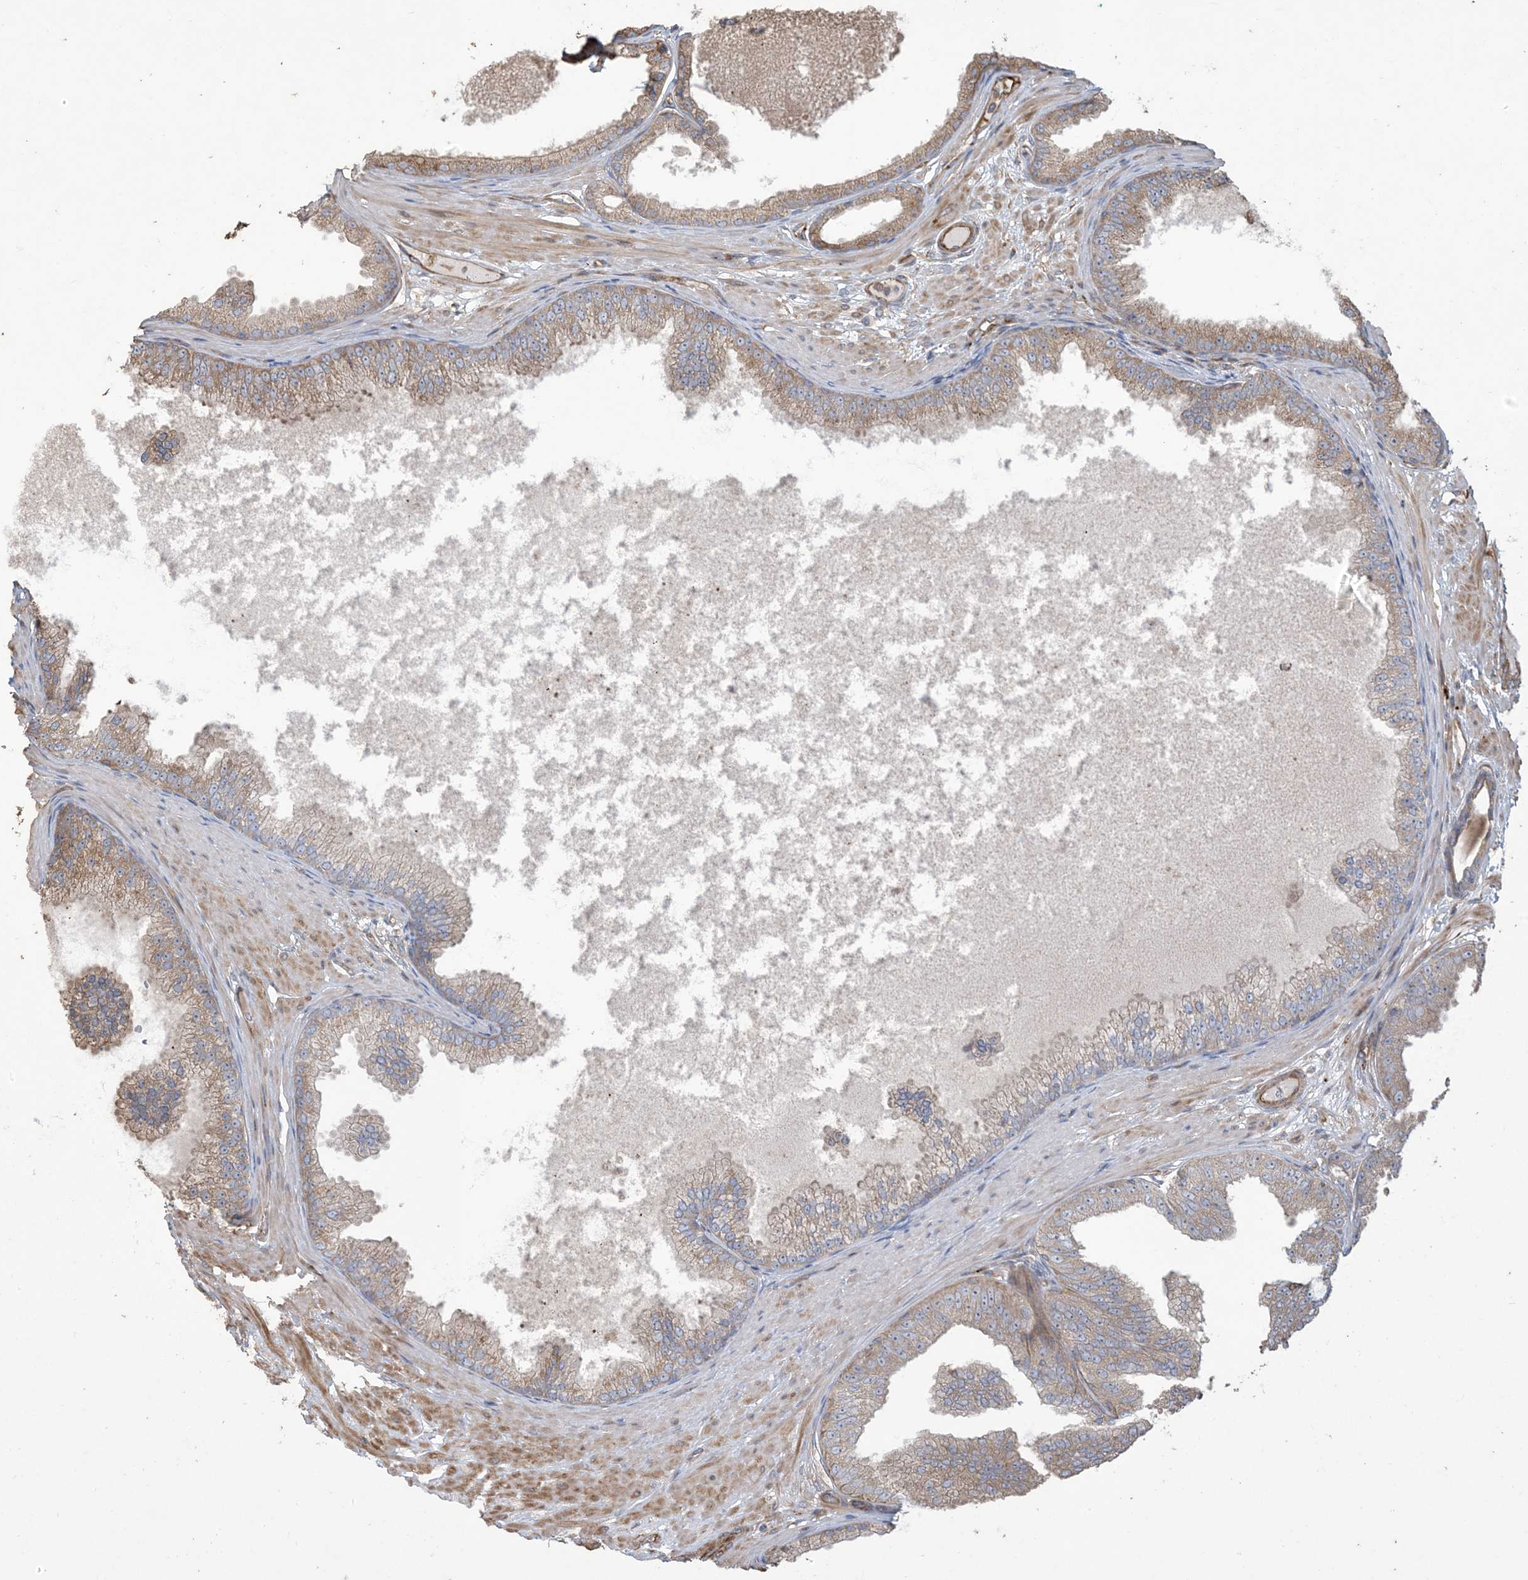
{"staining": {"intensity": "weak", "quantity": "25%-75%", "location": "cytoplasmic/membranous"}, "tissue": "prostate cancer", "cell_type": "Tumor cells", "image_type": "cancer", "snomed": [{"axis": "morphology", "description": "Adenocarcinoma, Low grade"}, {"axis": "topography", "description": "Prostate"}], "caption": "IHC image of neoplastic tissue: low-grade adenocarcinoma (prostate) stained using immunohistochemistry (IHC) shows low levels of weak protein expression localized specifically in the cytoplasmic/membranous of tumor cells, appearing as a cytoplasmic/membranous brown color.", "gene": "KLHL18", "patient": {"sex": "male", "age": 63}}